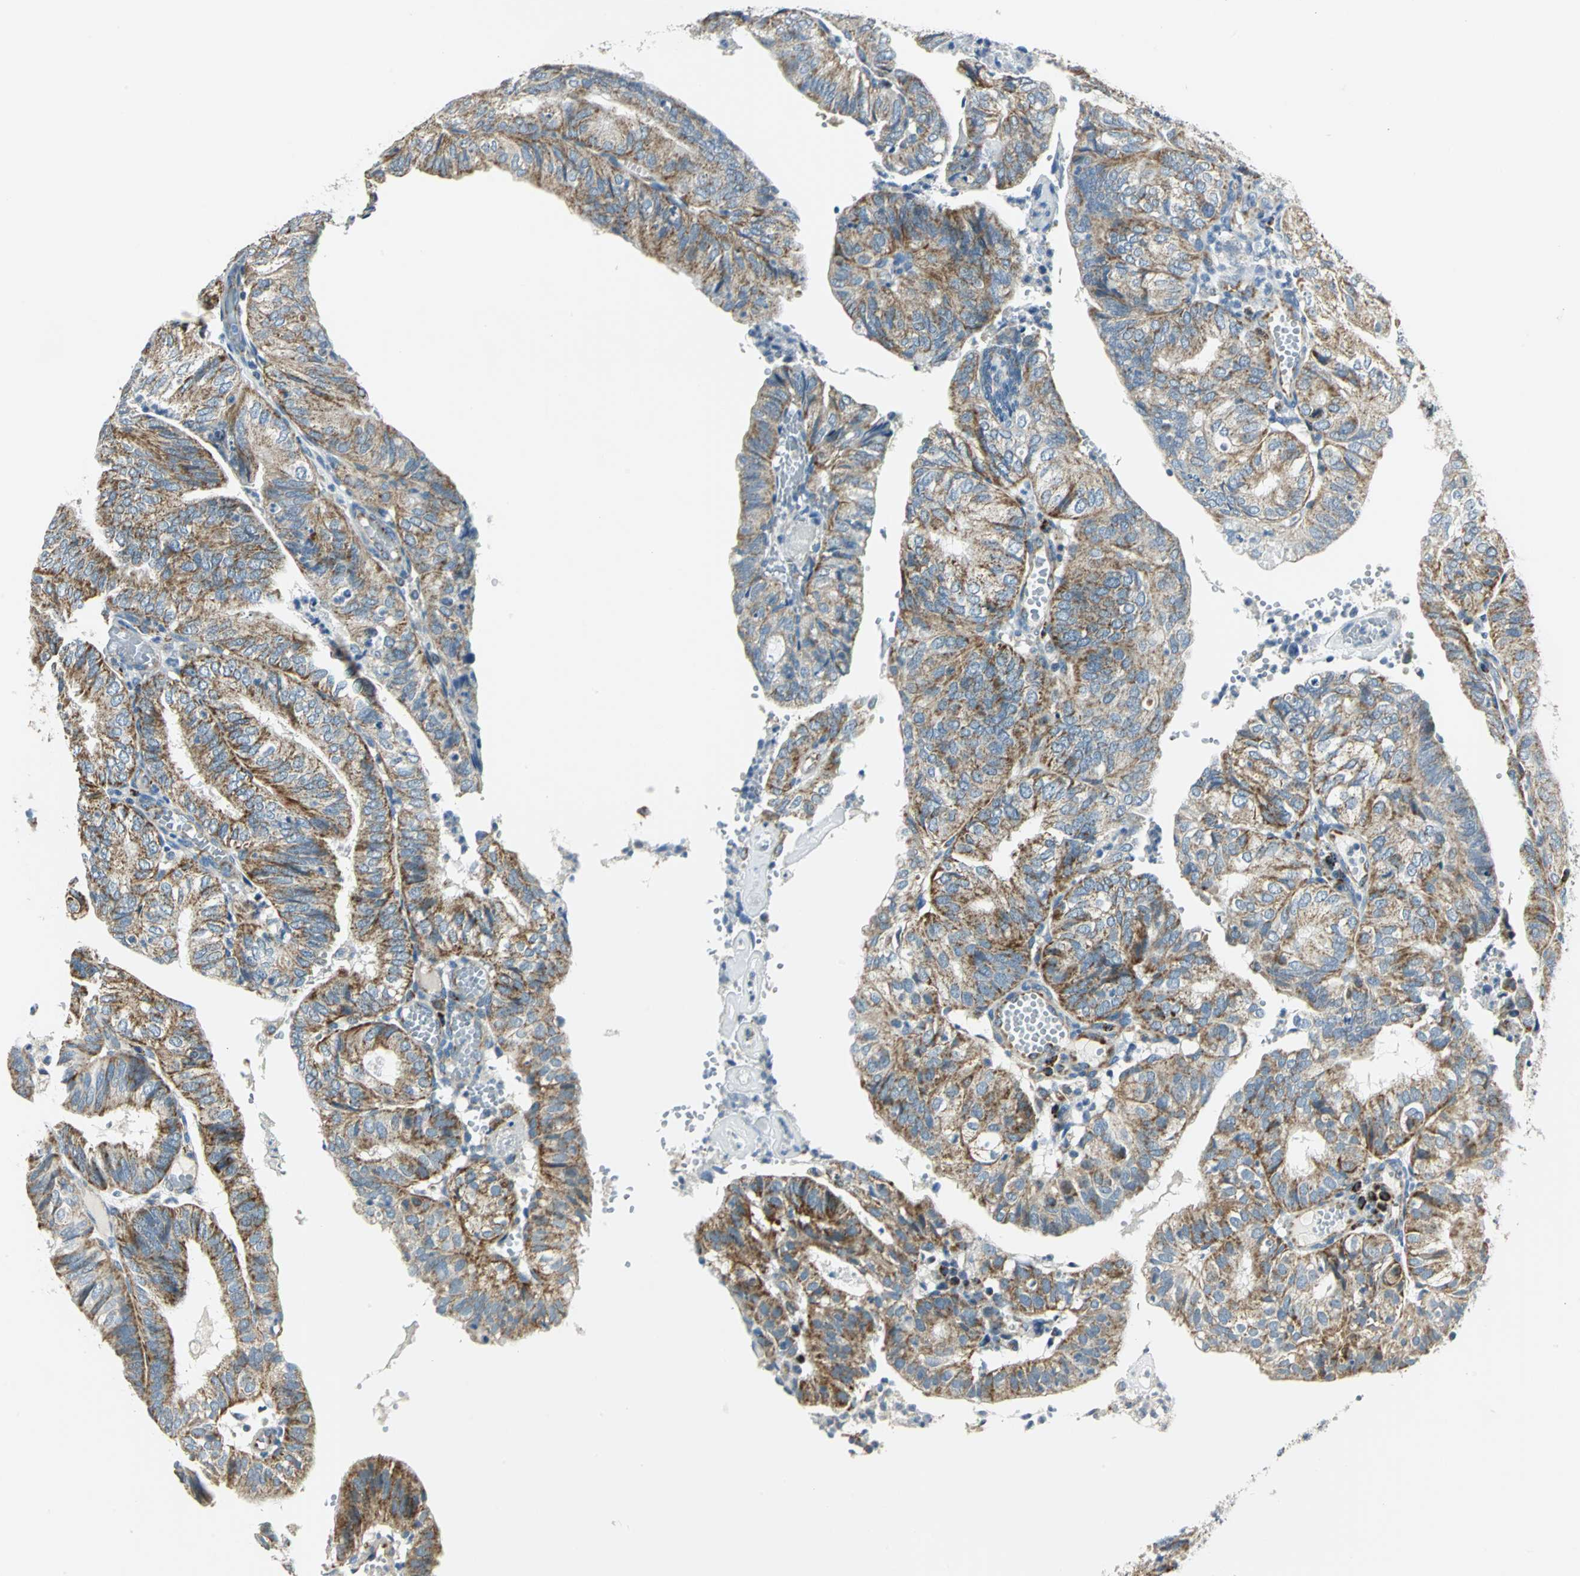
{"staining": {"intensity": "moderate", "quantity": ">75%", "location": "cytoplasmic/membranous"}, "tissue": "endometrial cancer", "cell_type": "Tumor cells", "image_type": "cancer", "snomed": [{"axis": "morphology", "description": "Adenocarcinoma, NOS"}, {"axis": "topography", "description": "Uterus"}], "caption": "Immunohistochemistry (IHC) histopathology image of human endometrial adenocarcinoma stained for a protein (brown), which displays medium levels of moderate cytoplasmic/membranous staining in about >75% of tumor cells.", "gene": "ACADM", "patient": {"sex": "female", "age": 60}}